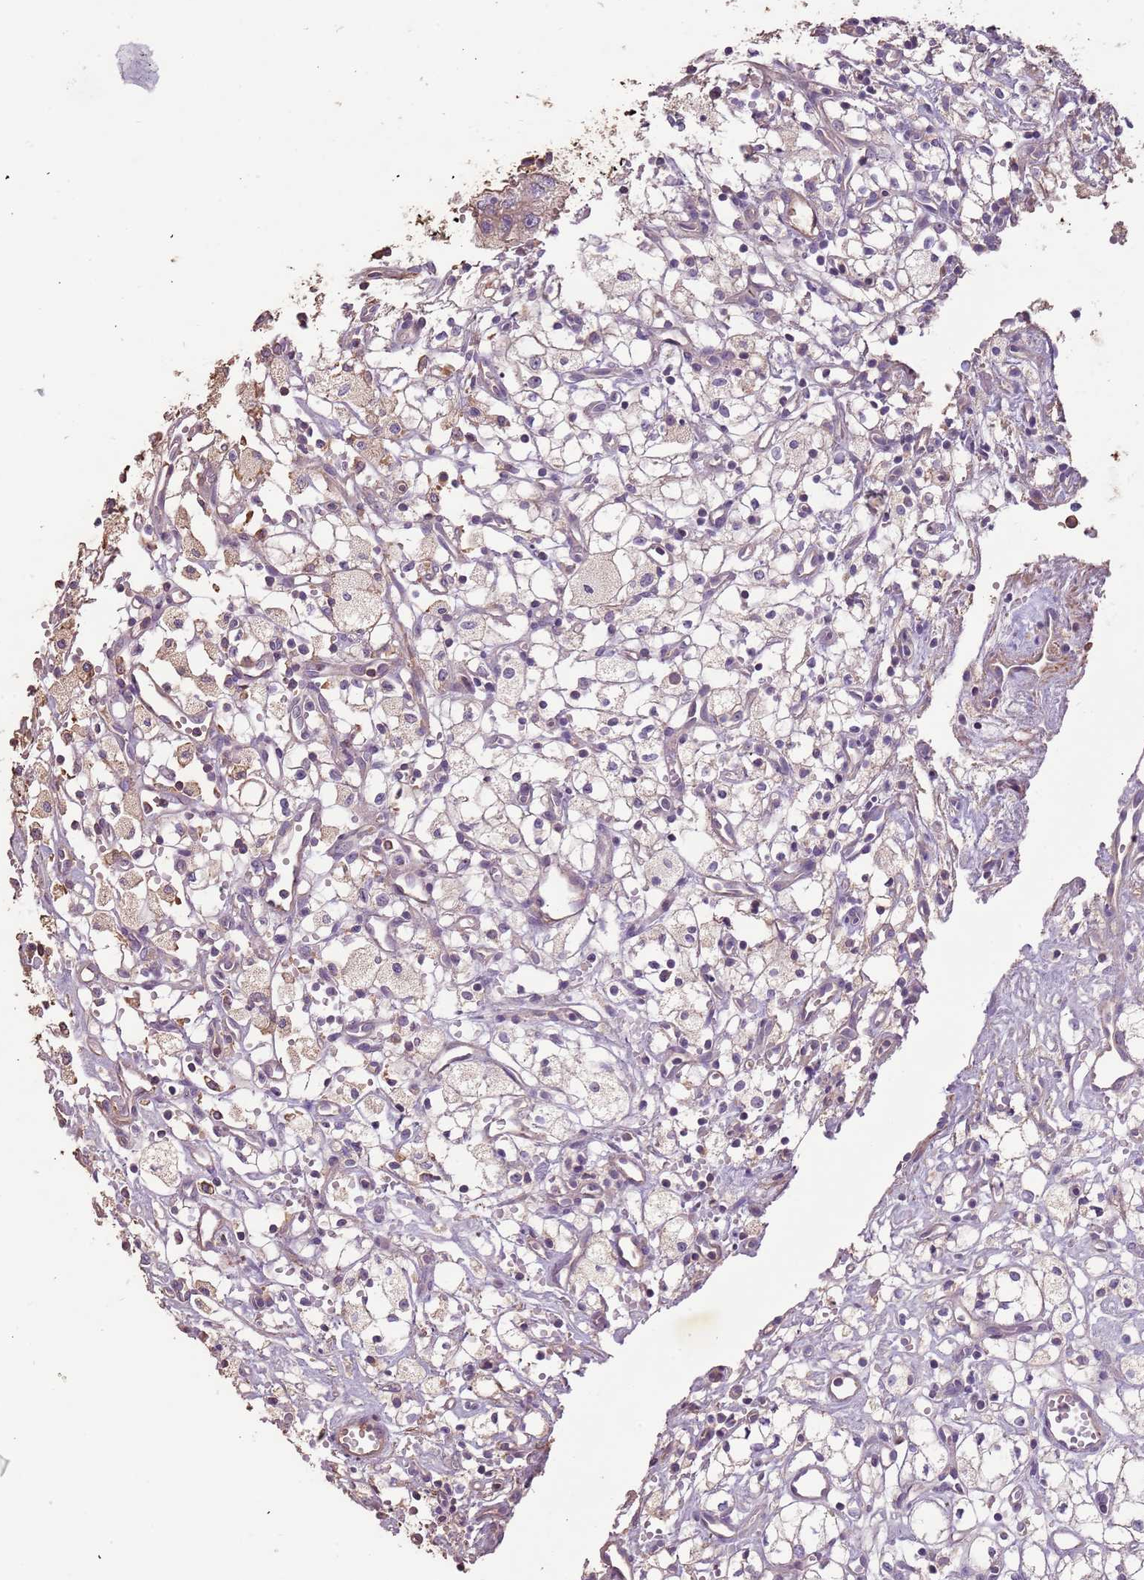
{"staining": {"intensity": "negative", "quantity": "none", "location": "none"}, "tissue": "renal cancer", "cell_type": "Tumor cells", "image_type": "cancer", "snomed": [{"axis": "morphology", "description": "Adenocarcinoma, NOS"}, {"axis": "topography", "description": "Kidney"}], "caption": "DAB immunohistochemical staining of renal cancer (adenocarcinoma) reveals no significant positivity in tumor cells.", "gene": "FECH", "patient": {"sex": "male", "age": 59}}